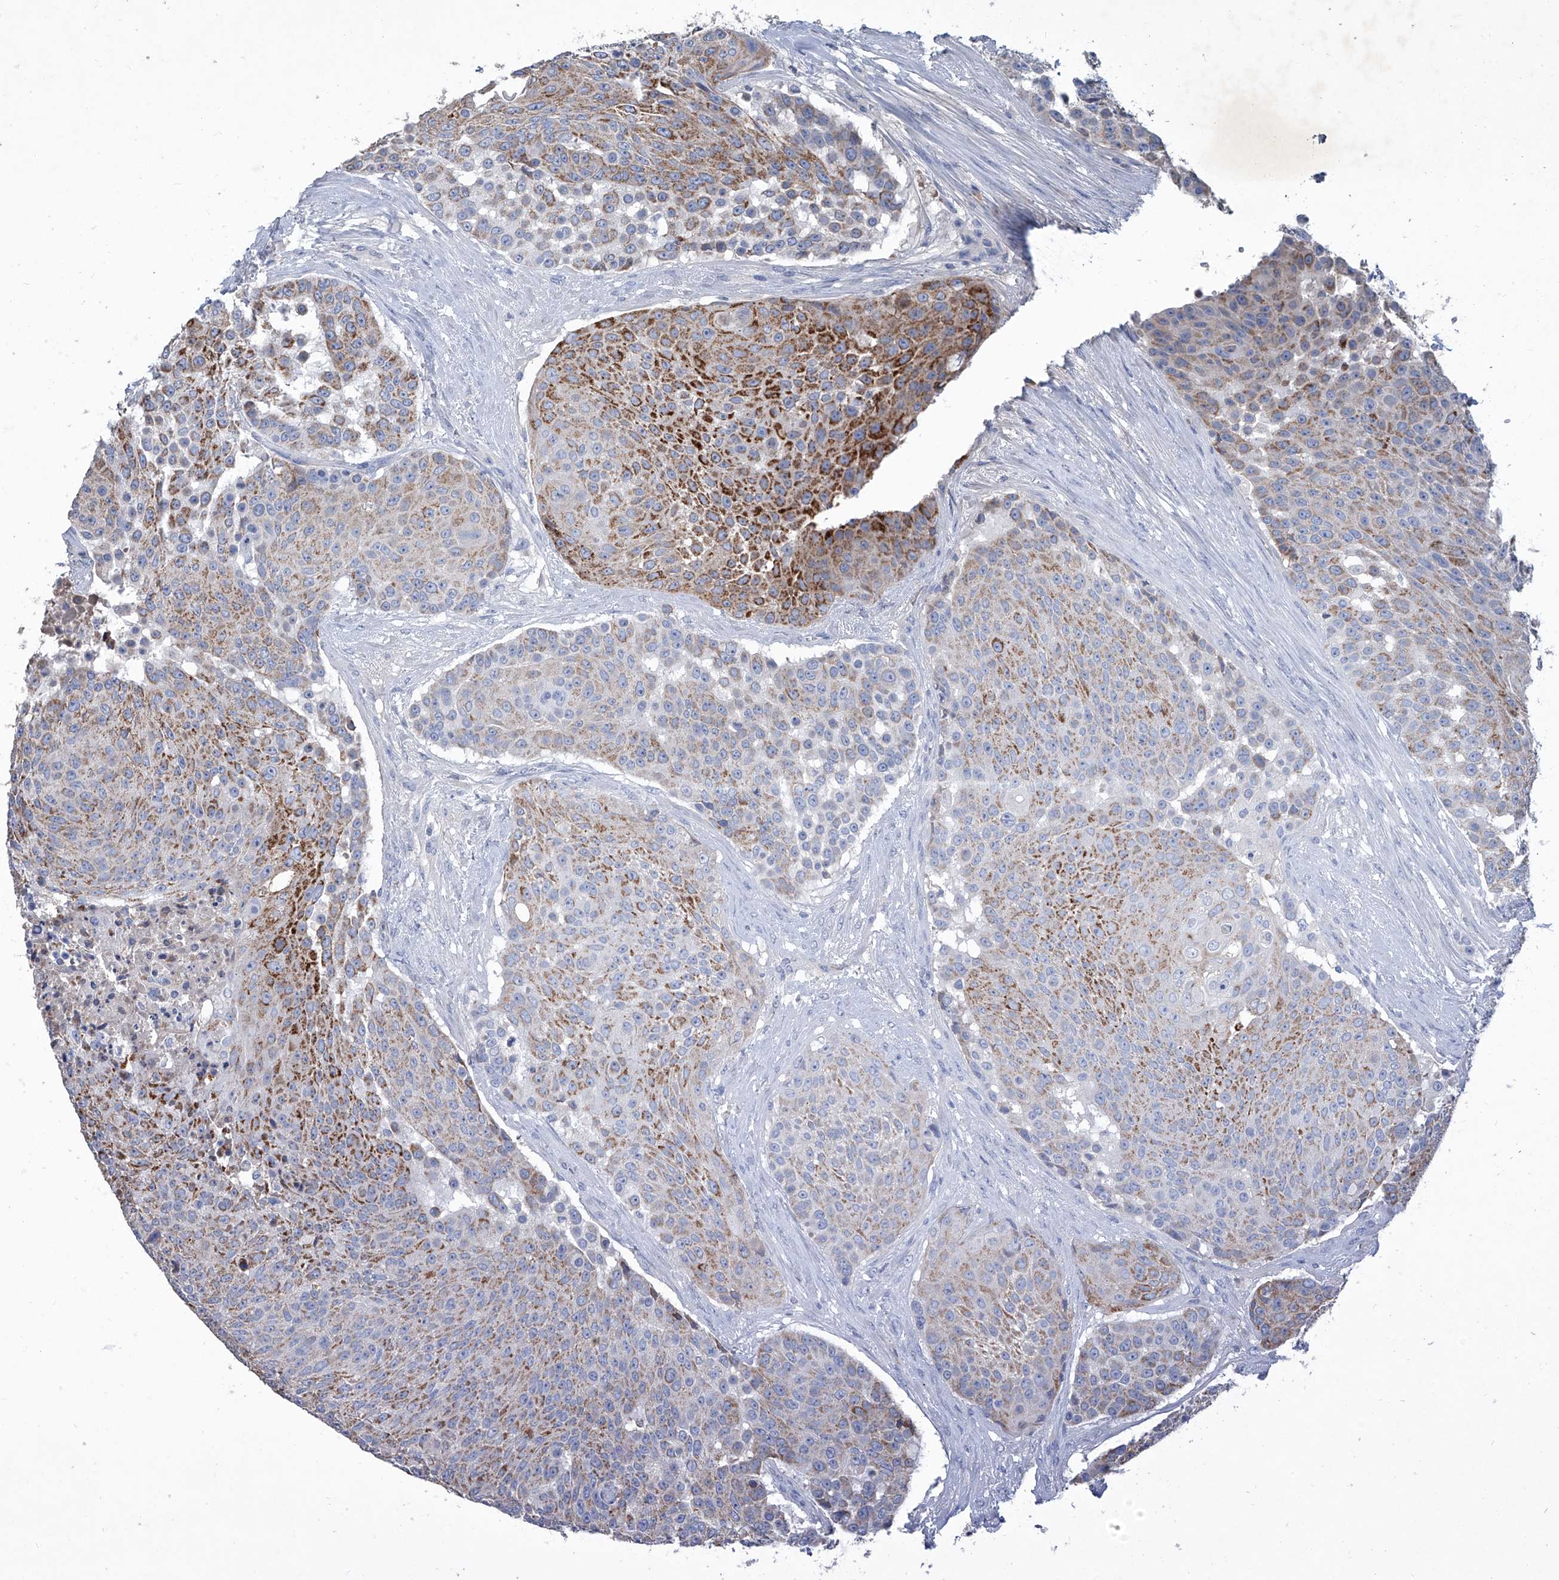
{"staining": {"intensity": "moderate", "quantity": "25%-75%", "location": "cytoplasmic/membranous"}, "tissue": "urothelial cancer", "cell_type": "Tumor cells", "image_type": "cancer", "snomed": [{"axis": "morphology", "description": "Urothelial carcinoma, High grade"}, {"axis": "topography", "description": "Urinary bladder"}], "caption": "Tumor cells display medium levels of moderate cytoplasmic/membranous staining in about 25%-75% of cells in human high-grade urothelial carcinoma. (IHC, brightfield microscopy, high magnification).", "gene": "MTARC1", "patient": {"sex": "female", "age": 63}}